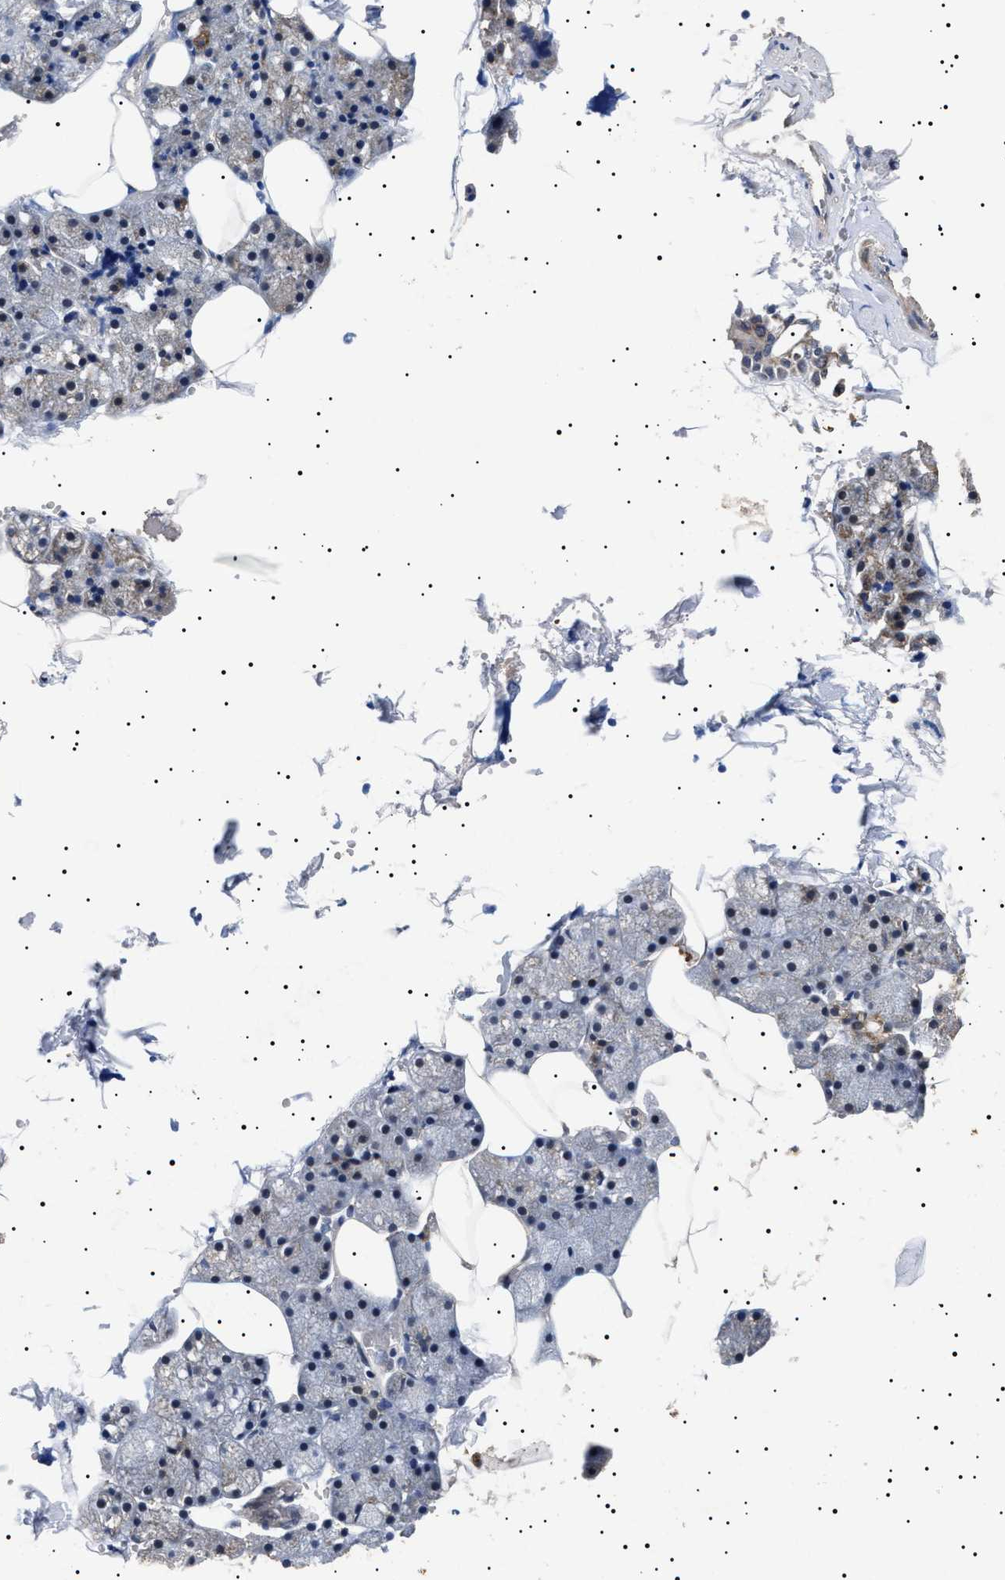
{"staining": {"intensity": "moderate", "quantity": "<25%", "location": "cytoplasmic/membranous"}, "tissue": "salivary gland", "cell_type": "Glandular cells", "image_type": "normal", "snomed": [{"axis": "morphology", "description": "Normal tissue, NOS"}, {"axis": "topography", "description": "Salivary gland"}], "caption": "Immunohistochemical staining of benign human salivary gland reveals <25% levels of moderate cytoplasmic/membranous protein expression in about <25% of glandular cells. Nuclei are stained in blue.", "gene": "RAB34", "patient": {"sex": "male", "age": 62}}